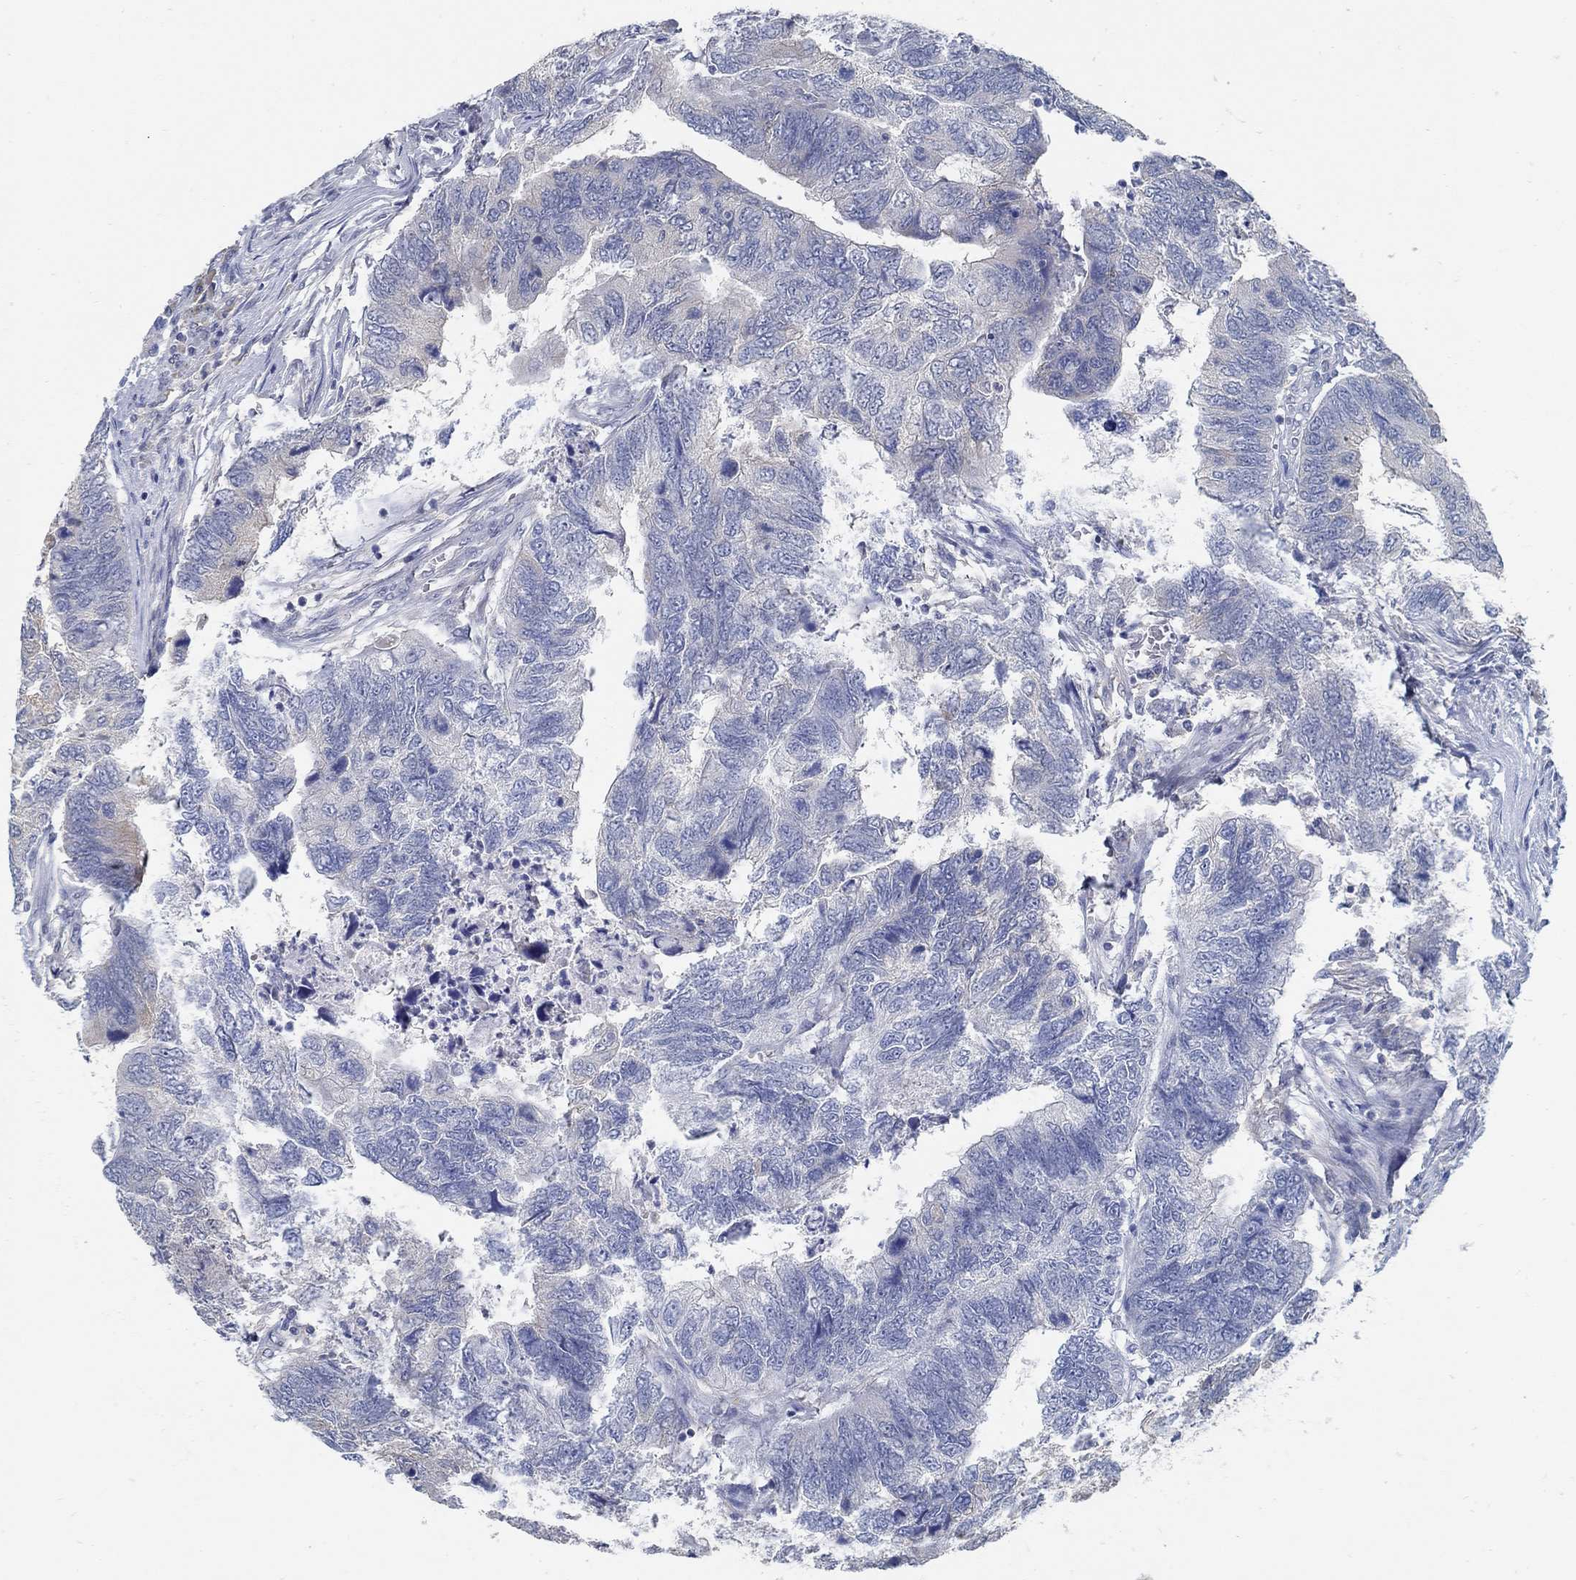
{"staining": {"intensity": "weak", "quantity": "<25%", "location": "cytoplasmic/membranous"}, "tissue": "colorectal cancer", "cell_type": "Tumor cells", "image_type": "cancer", "snomed": [{"axis": "morphology", "description": "Adenocarcinoma, NOS"}, {"axis": "topography", "description": "Colon"}], "caption": "An immunohistochemistry (IHC) image of colorectal cancer (adenocarcinoma) is shown. There is no staining in tumor cells of colorectal cancer (adenocarcinoma).", "gene": "PCDH11X", "patient": {"sex": "female", "age": 67}}